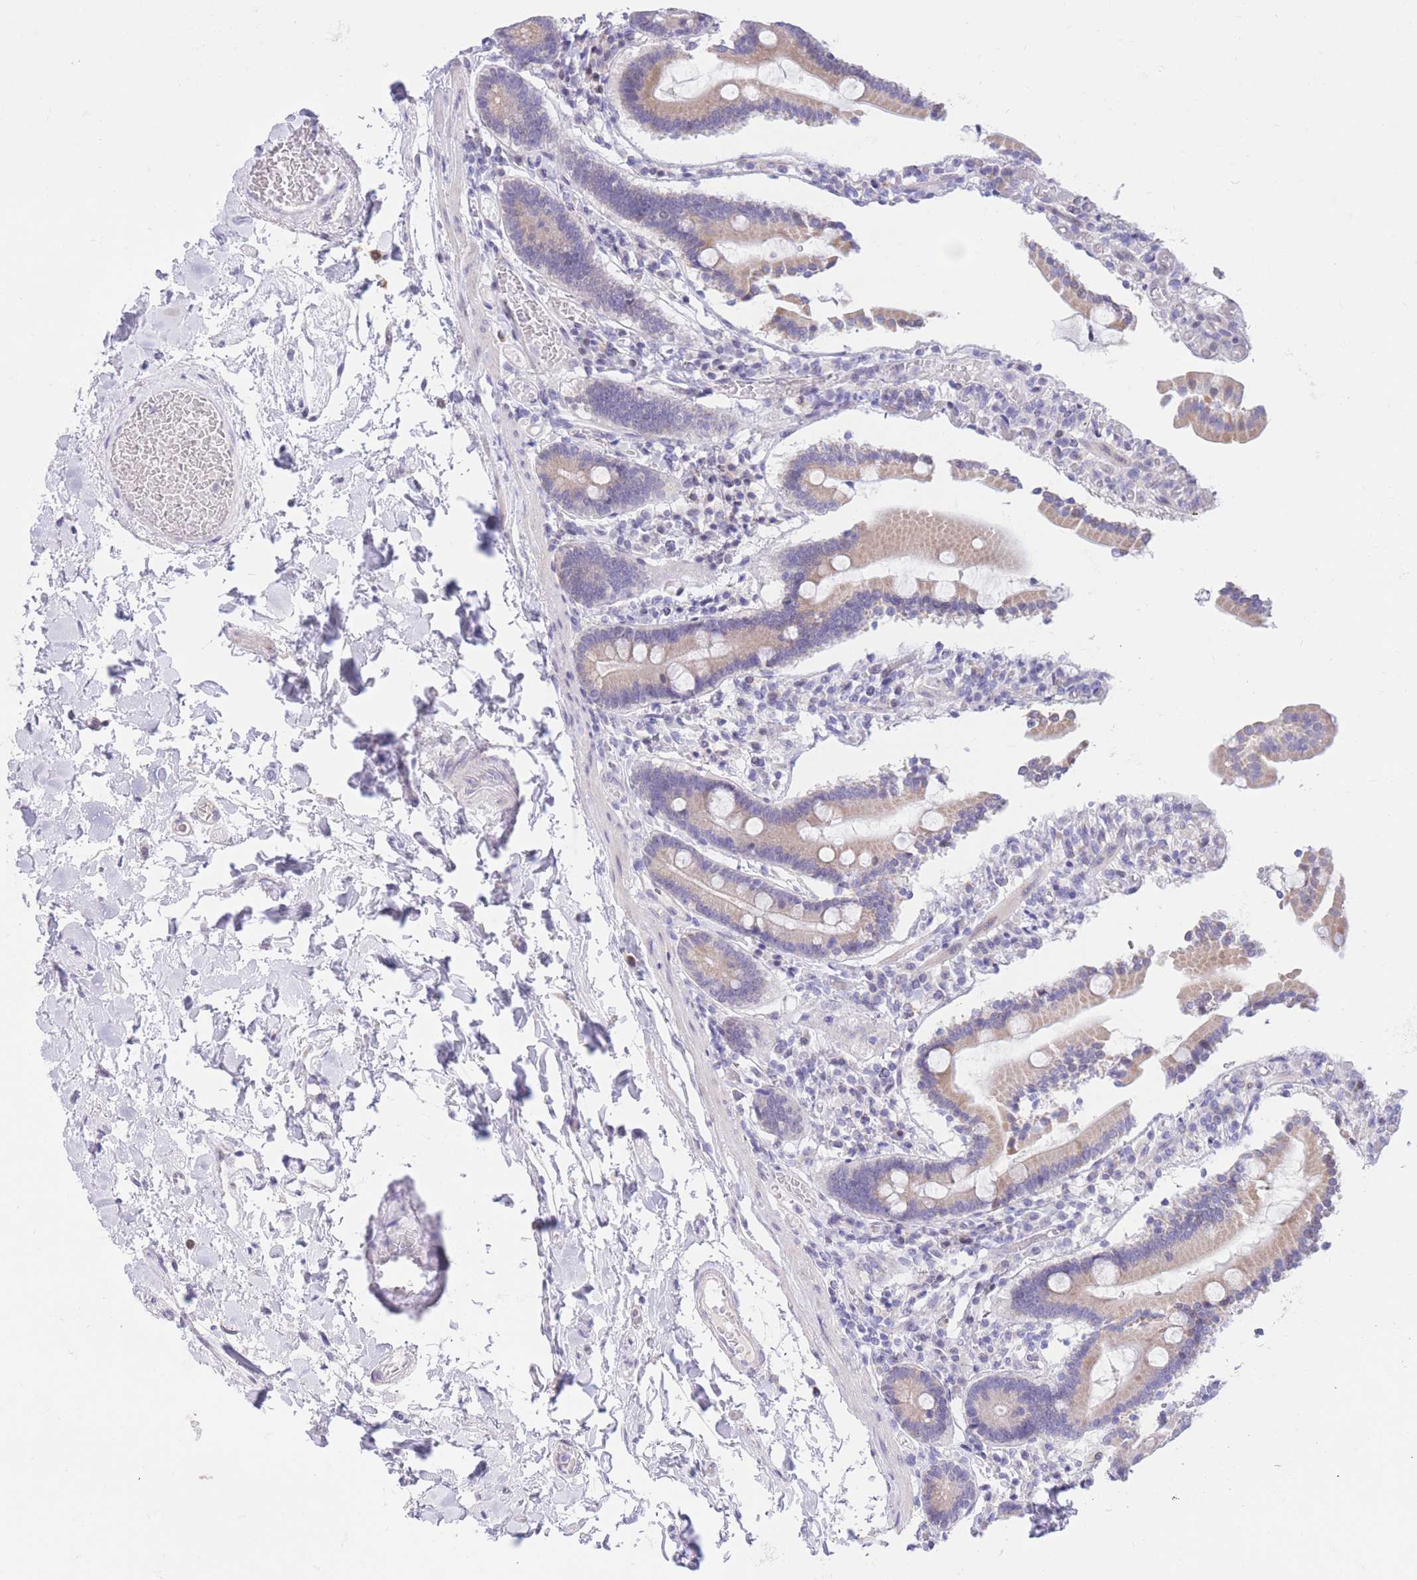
{"staining": {"intensity": "weak", "quantity": ">75%", "location": "cytoplasmic/membranous"}, "tissue": "duodenum", "cell_type": "Glandular cells", "image_type": "normal", "snomed": [{"axis": "morphology", "description": "Normal tissue, NOS"}, {"axis": "topography", "description": "Duodenum"}], "caption": "Immunohistochemistry of benign duodenum demonstrates low levels of weak cytoplasmic/membranous positivity in approximately >75% of glandular cells.", "gene": "RPL39L", "patient": {"sex": "male", "age": 55}}